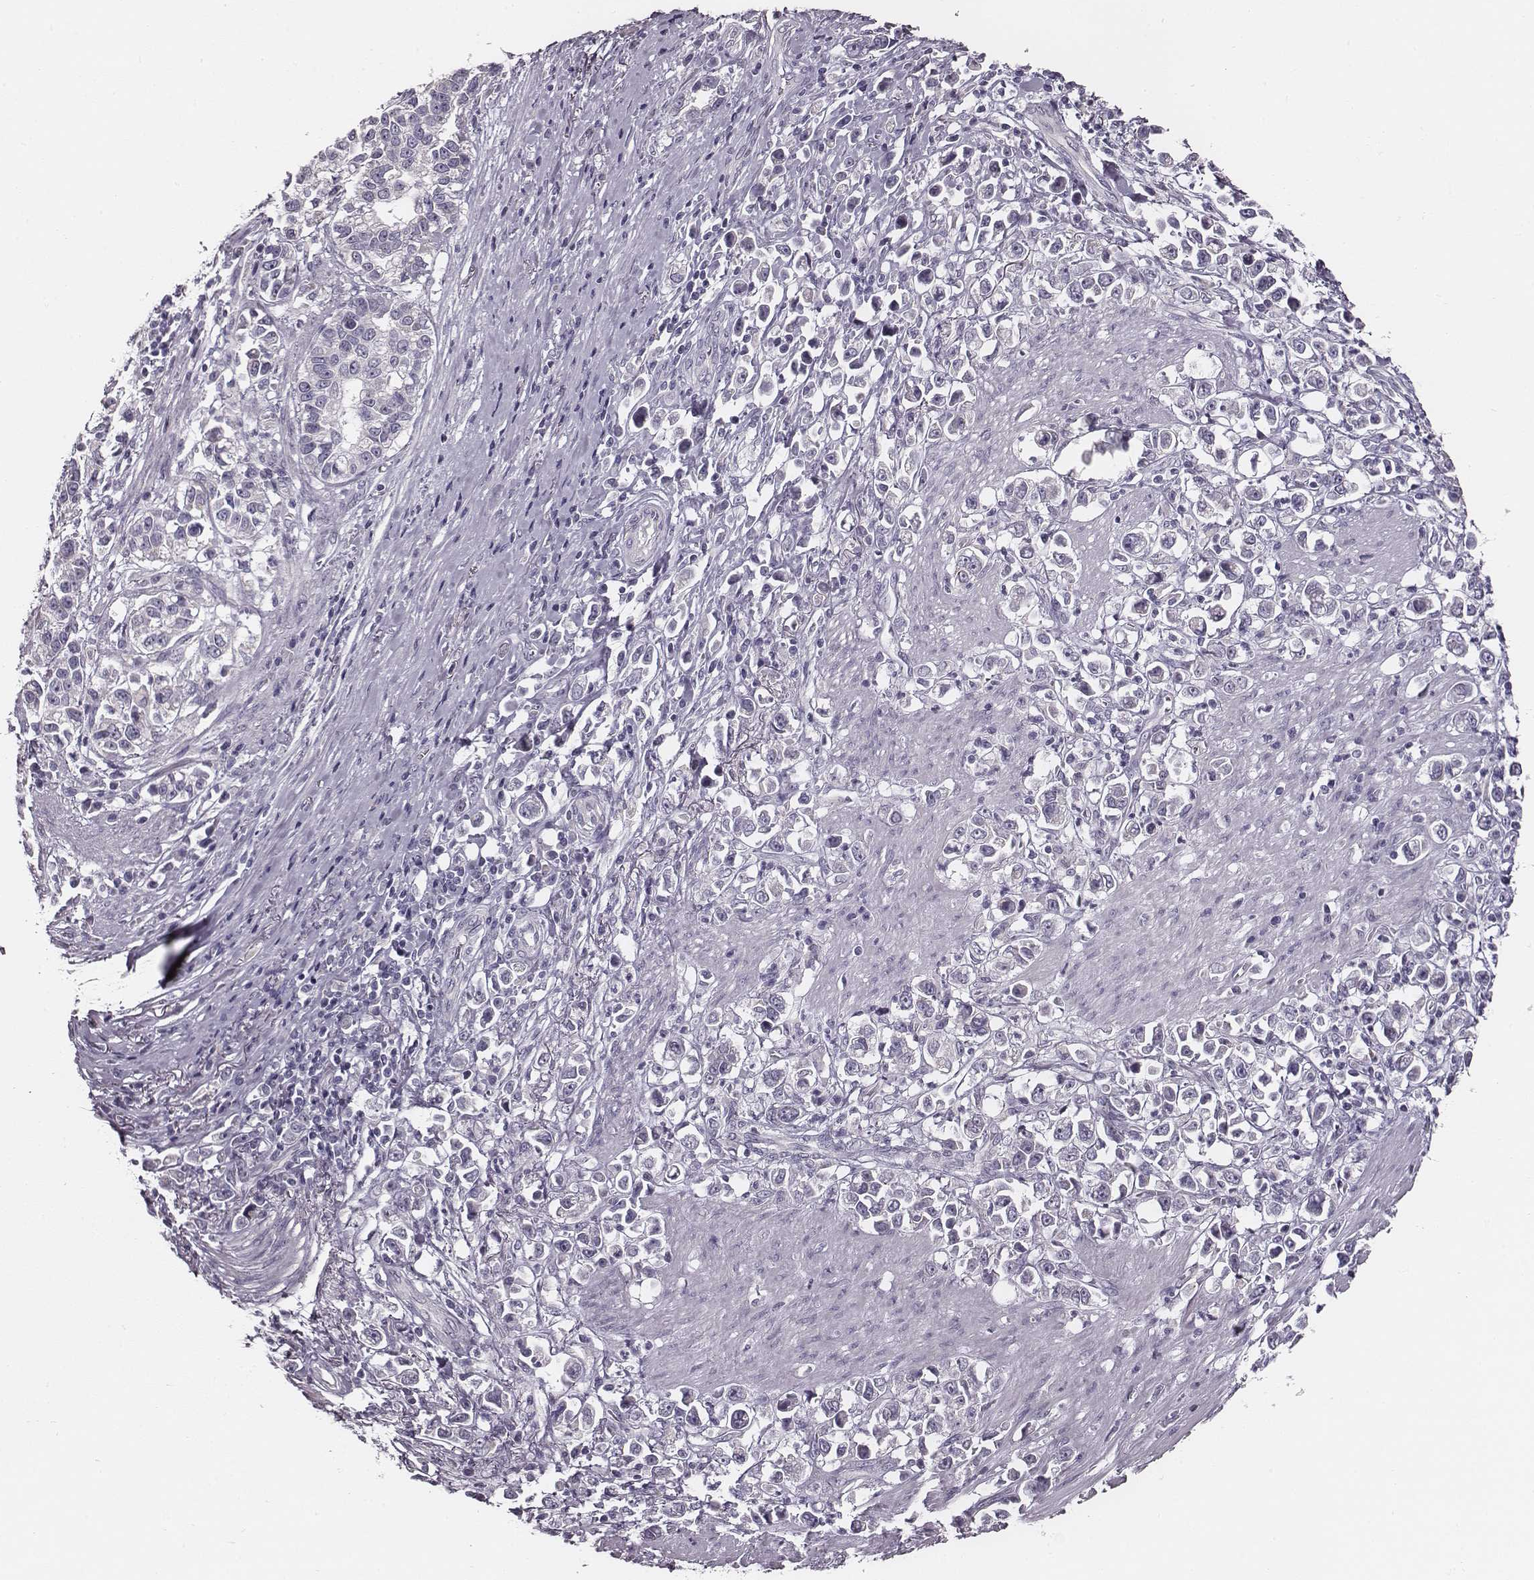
{"staining": {"intensity": "negative", "quantity": "none", "location": "none"}, "tissue": "stomach cancer", "cell_type": "Tumor cells", "image_type": "cancer", "snomed": [{"axis": "morphology", "description": "Adenocarcinoma, NOS"}, {"axis": "topography", "description": "Stomach"}], "caption": "DAB immunohistochemical staining of stomach adenocarcinoma reveals no significant expression in tumor cells.", "gene": "UBL4B", "patient": {"sex": "male", "age": 93}}